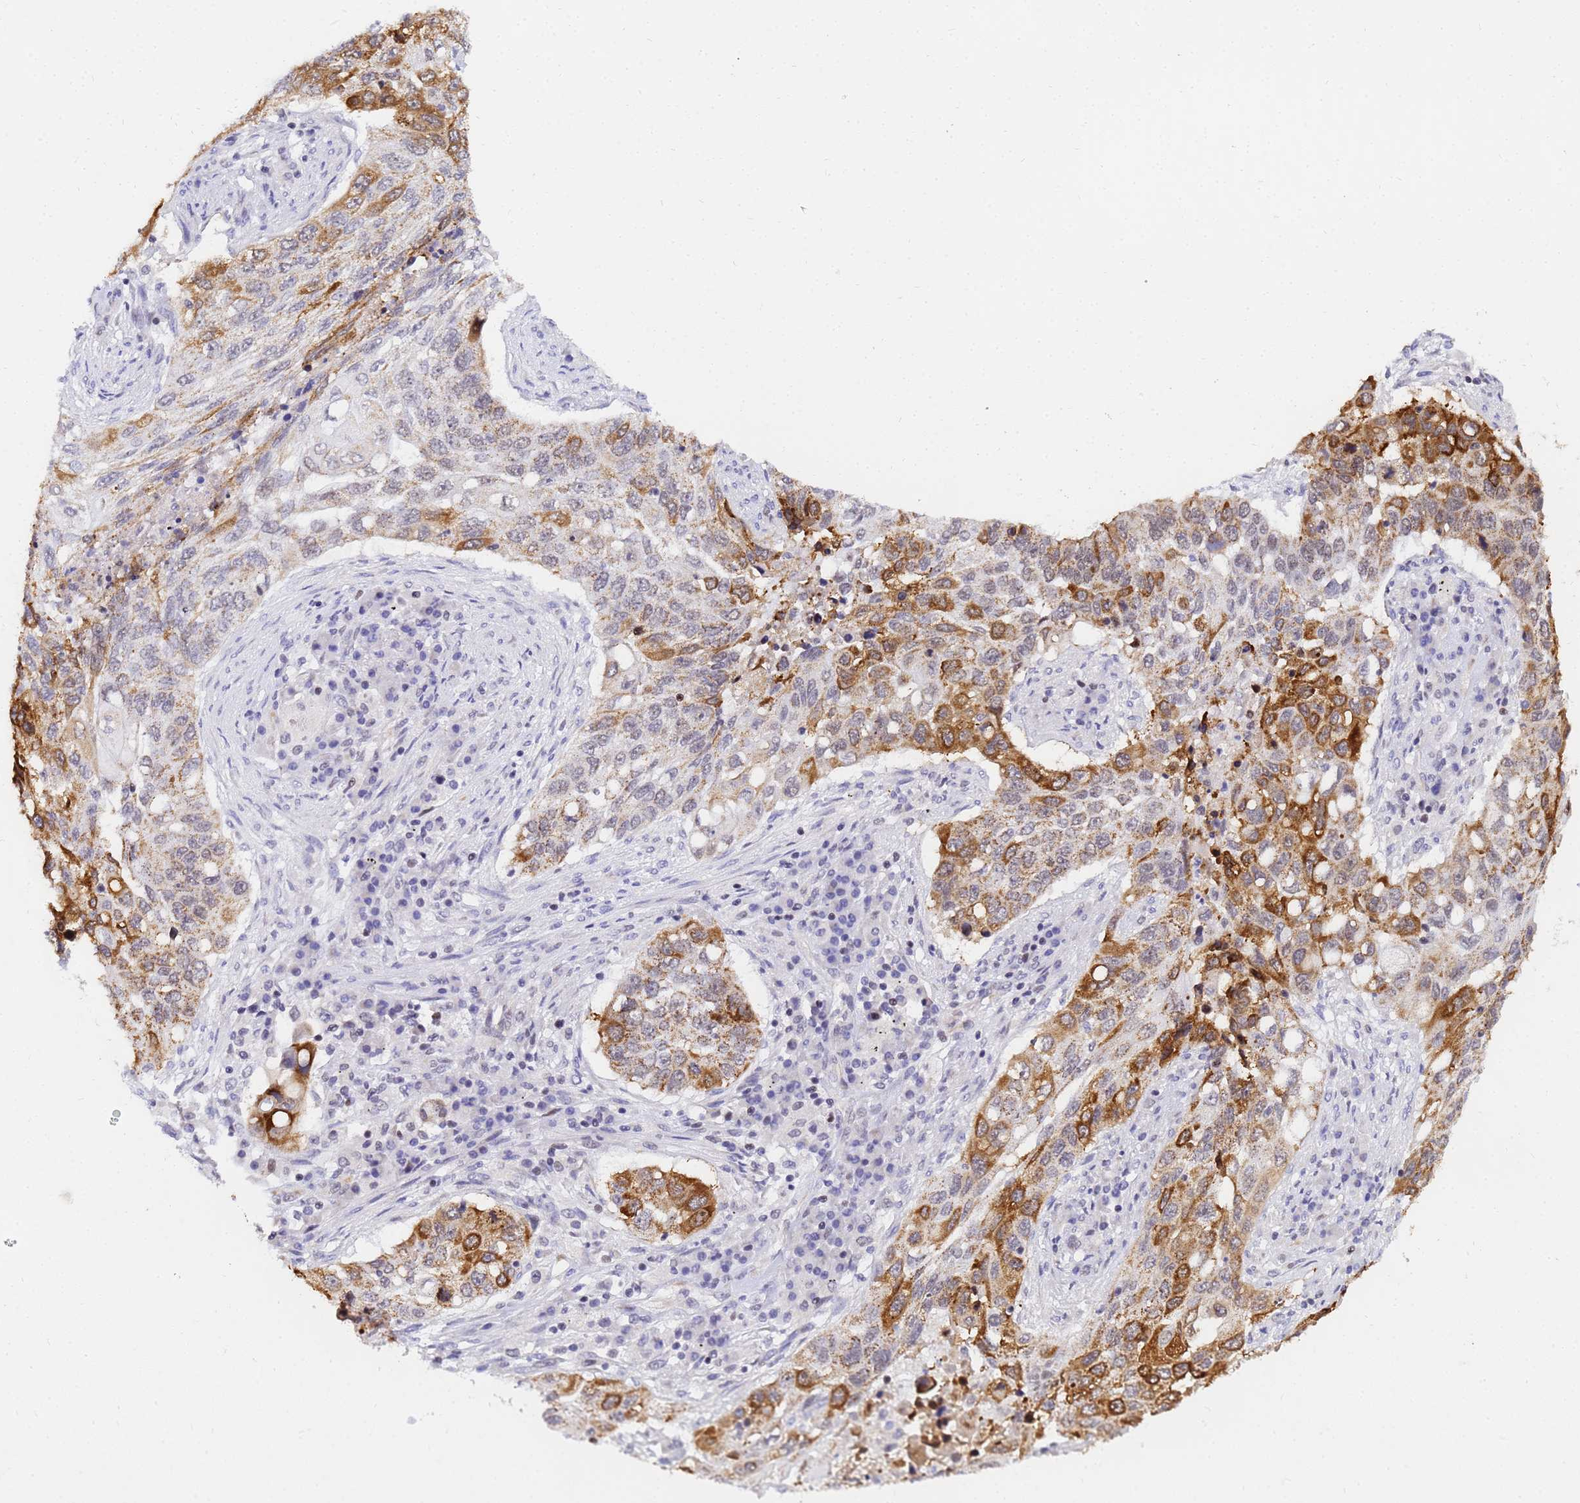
{"staining": {"intensity": "moderate", "quantity": "25%-75%", "location": "cytoplasmic/membranous"}, "tissue": "lung cancer", "cell_type": "Tumor cells", "image_type": "cancer", "snomed": [{"axis": "morphology", "description": "Squamous cell carcinoma, NOS"}, {"axis": "topography", "description": "Lung"}], "caption": "A medium amount of moderate cytoplasmic/membranous positivity is identified in about 25%-75% of tumor cells in squamous cell carcinoma (lung) tissue. (IHC, brightfield microscopy, high magnification).", "gene": "CKMT1A", "patient": {"sex": "female", "age": 63}}